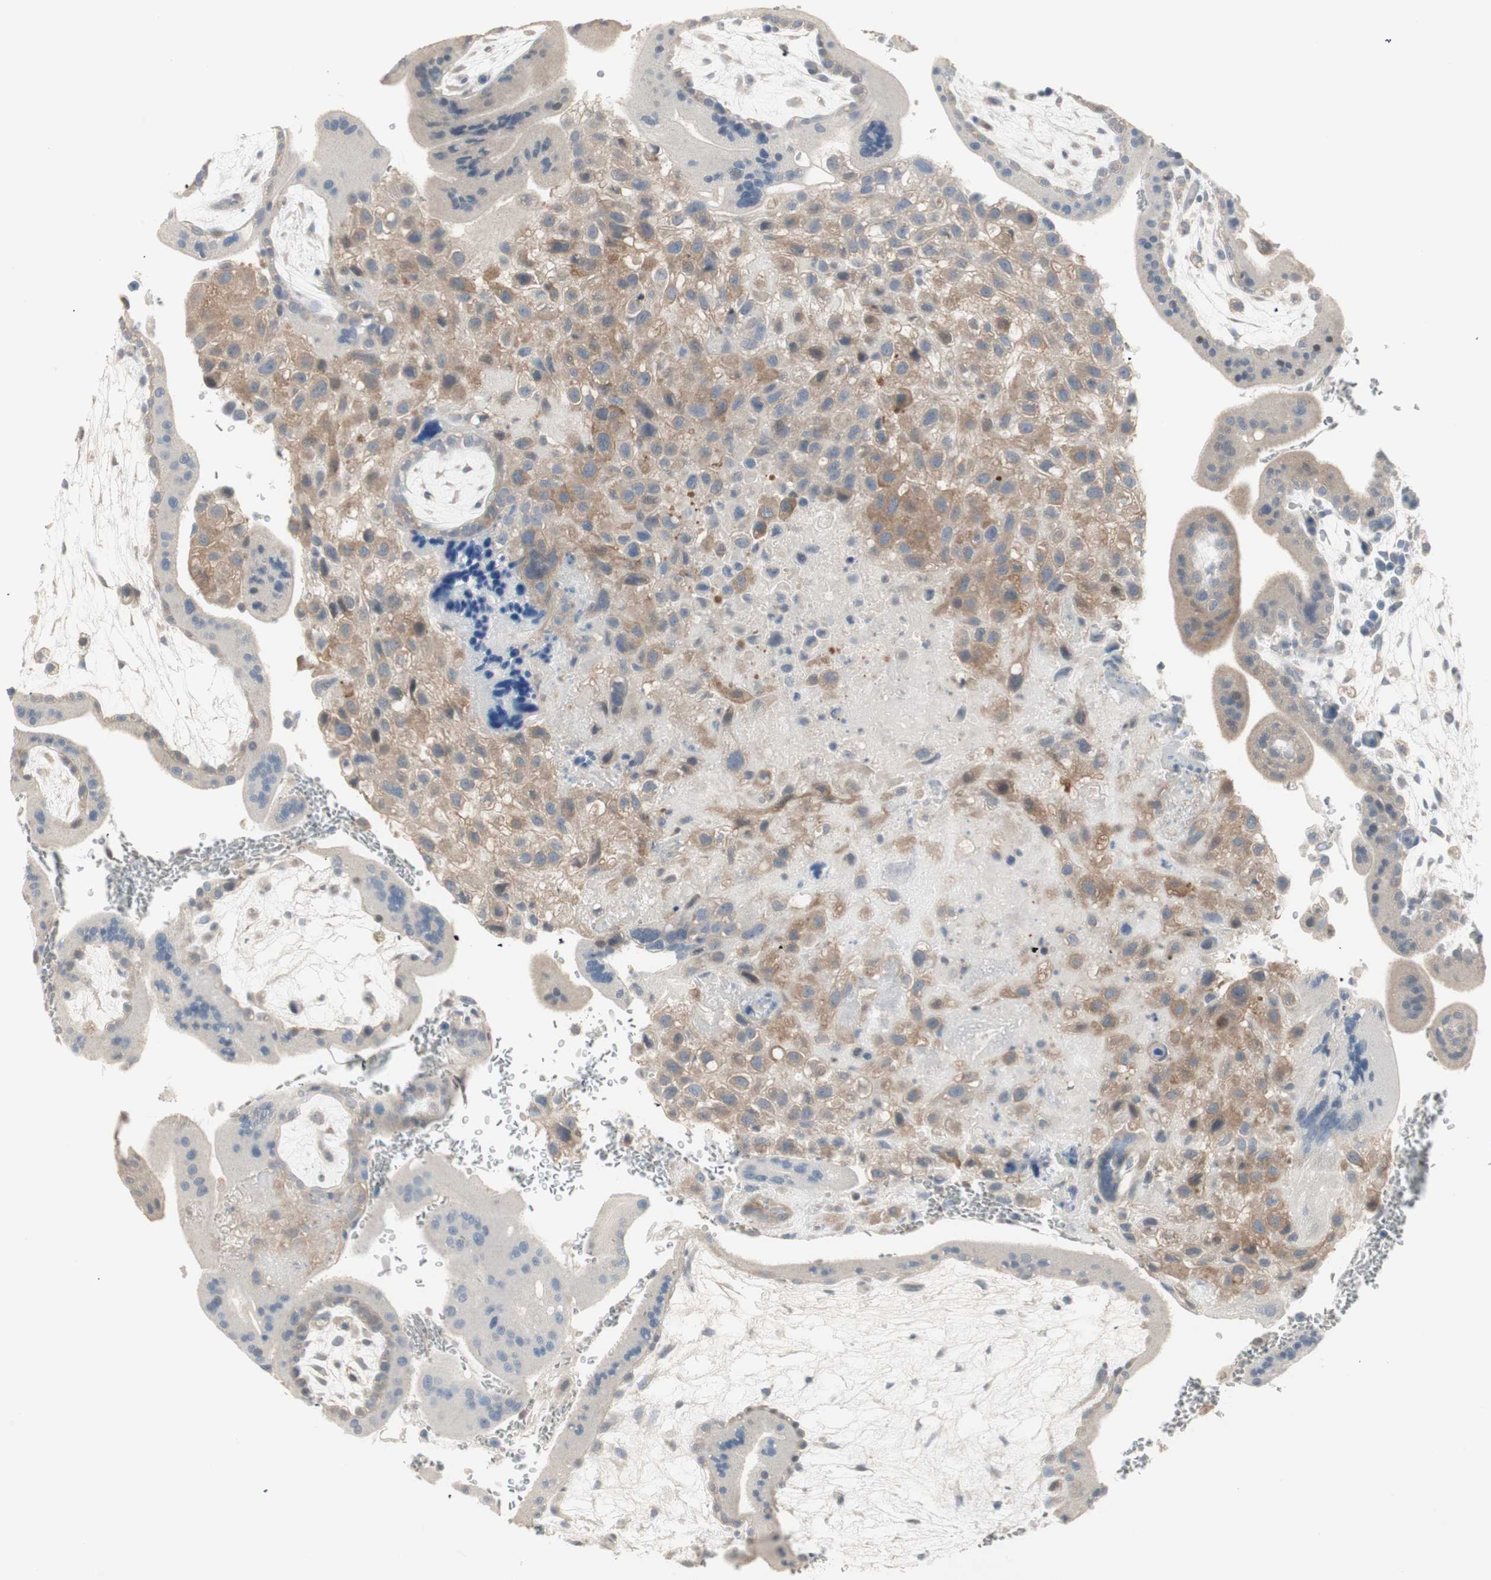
{"staining": {"intensity": "moderate", "quantity": ">75%", "location": "cytoplasmic/membranous"}, "tissue": "placenta", "cell_type": "Decidual cells", "image_type": "normal", "snomed": [{"axis": "morphology", "description": "Normal tissue, NOS"}, {"axis": "topography", "description": "Placenta"}], "caption": "Placenta stained for a protein demonstrates moderate cytoplasmic/membranous positivity in decidual cells. Using DAB (brown) and hematoxylin (blue) stains, captured at high magnification using brightfield microscopy.", "gene": "ZFP36", "patient": {"sex": "female", "age": 35}}